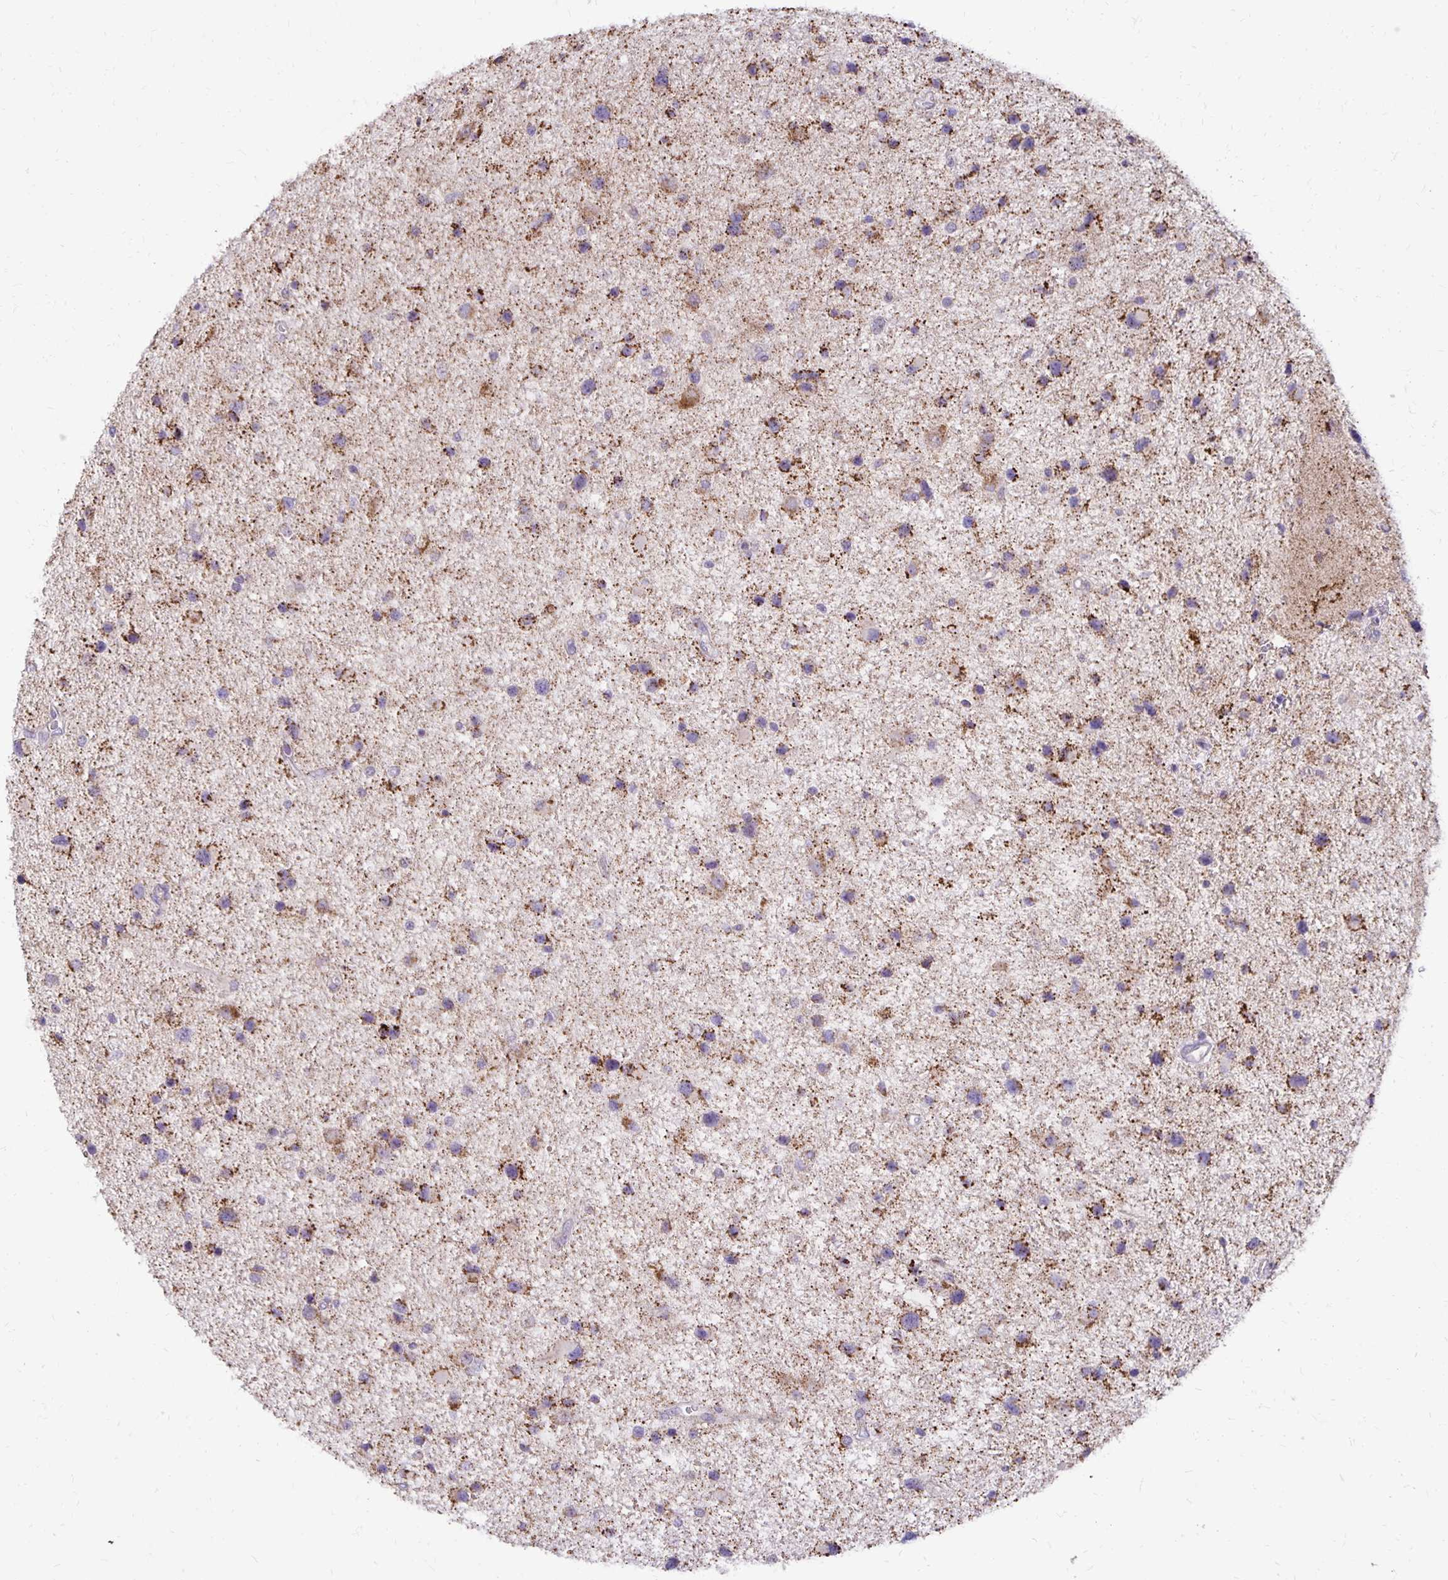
{"staining": {"intensity": "moderate", "quantity": ">75%", "location": "cytoplasmic/membranous"}, "tissue": "glioma", "cell_type": "Tumor cells", "image_type": "cancer", "snomed": [{"axis": "morphology", "description": "Glioma, malignant, Low grade"}, {"axis": "topography", "description": "Brain"}], "caption": "Glioma stained with DAB immunohistochemistry (IHC) displays medium levels of moderate cytoplasmic/membranous positivity in approximately >75% of tumor cells.", "gene": "IER3", "patient": {"sex": "female", "age": 32}}